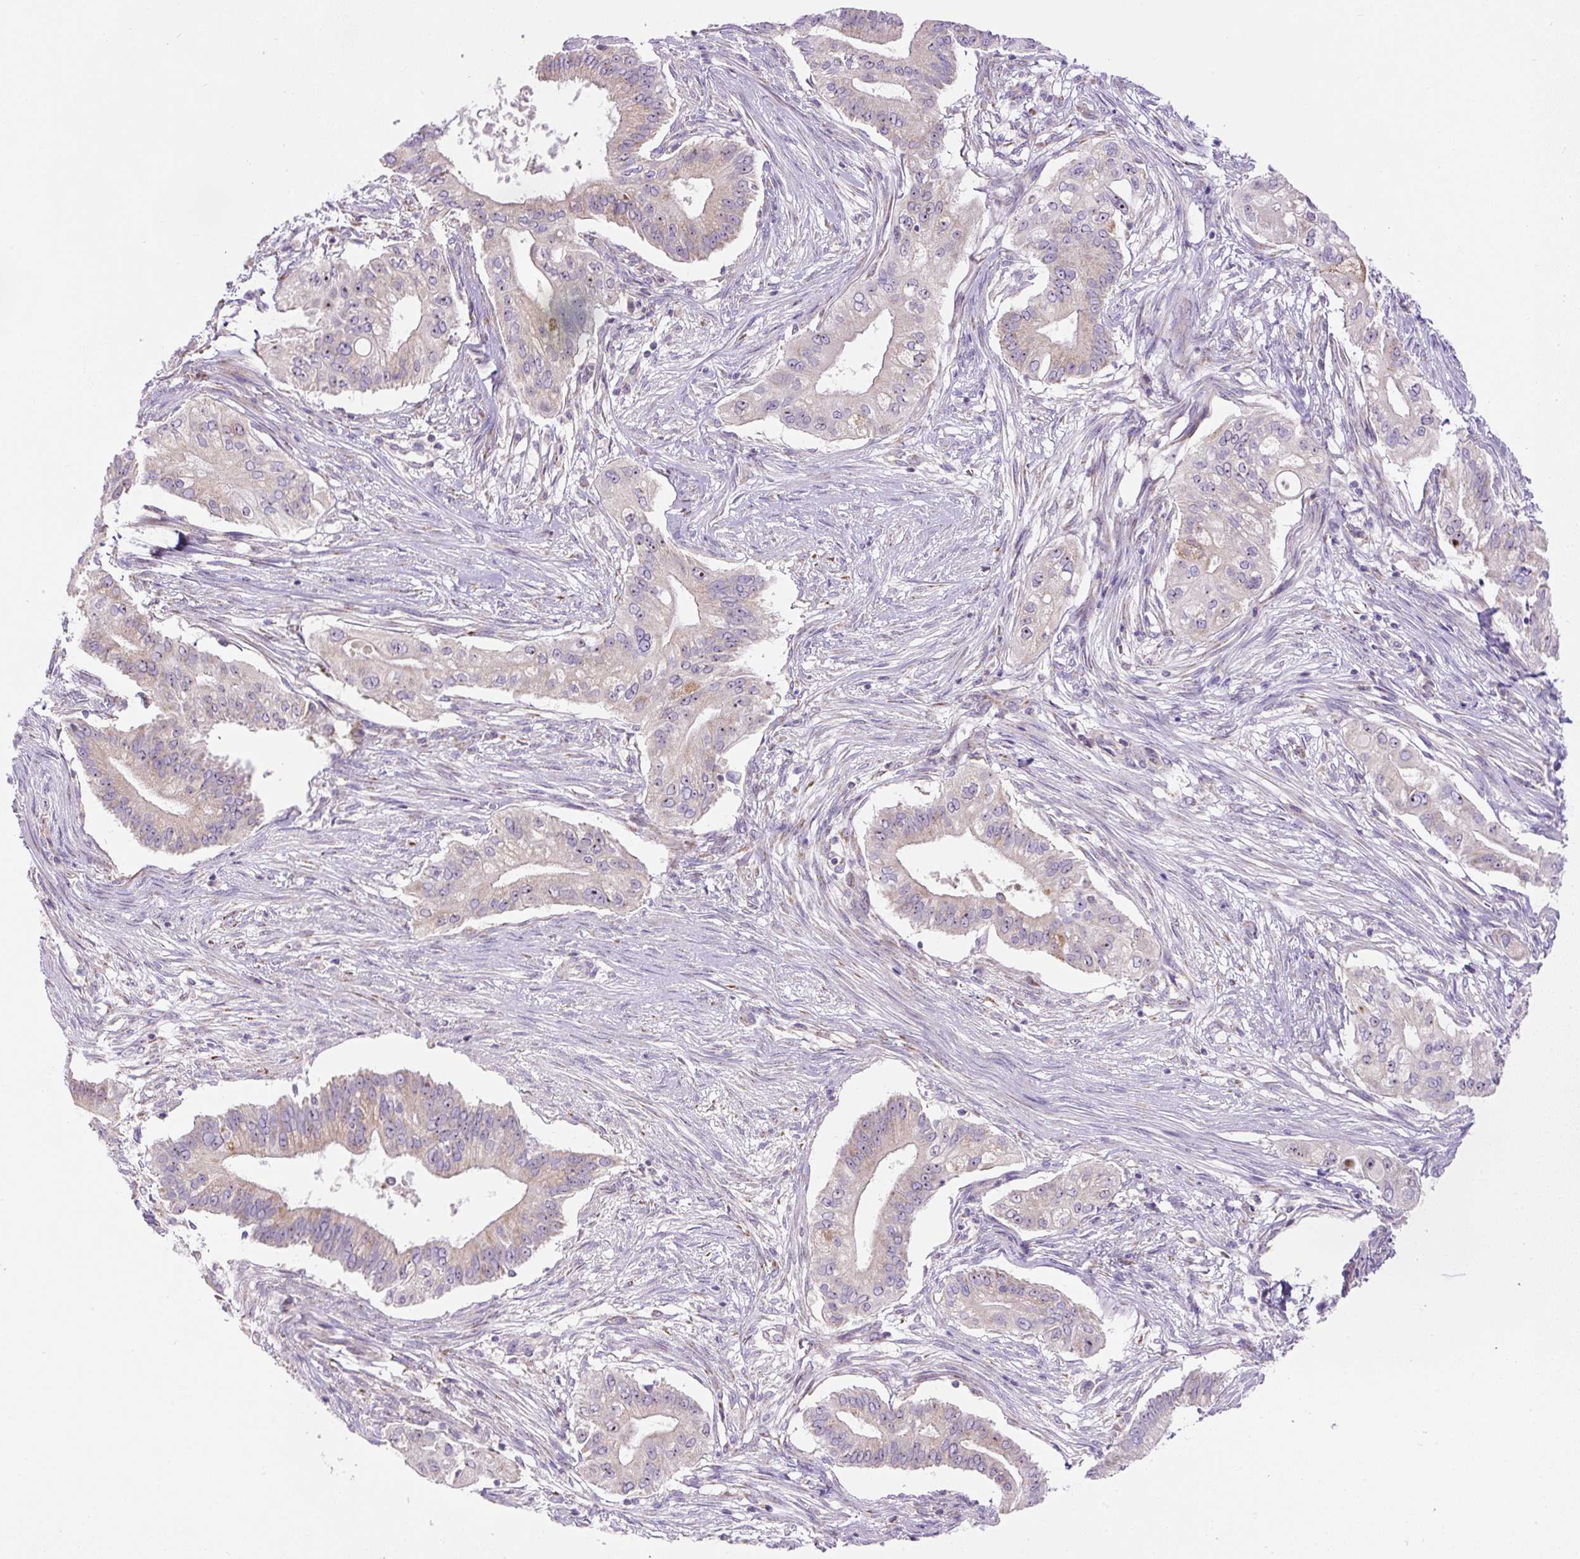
{"staining": {"intensity": "moderate", "quantity": "<25%", "location": "cytoplasmic/membranous"}, "tissue": "pancreatic cancer", "cell_type": "Tumor cells", "image_type": "cancer", "snomed": [{"axis": "morphology", "description": "Adenocarcinoma, NOS"}, {"axis": "topography", "description": "Pancreas"}], "caption": "High-power microscopy captured an immunohistochemistry image of pancreatic cancer (adenocarcinoma), revealing moderate cytoplasmic/membranous positivity in about <25% of tumor cells.", "gene": "ZNF596", "patient": {"sex": "female", "age": 68}}